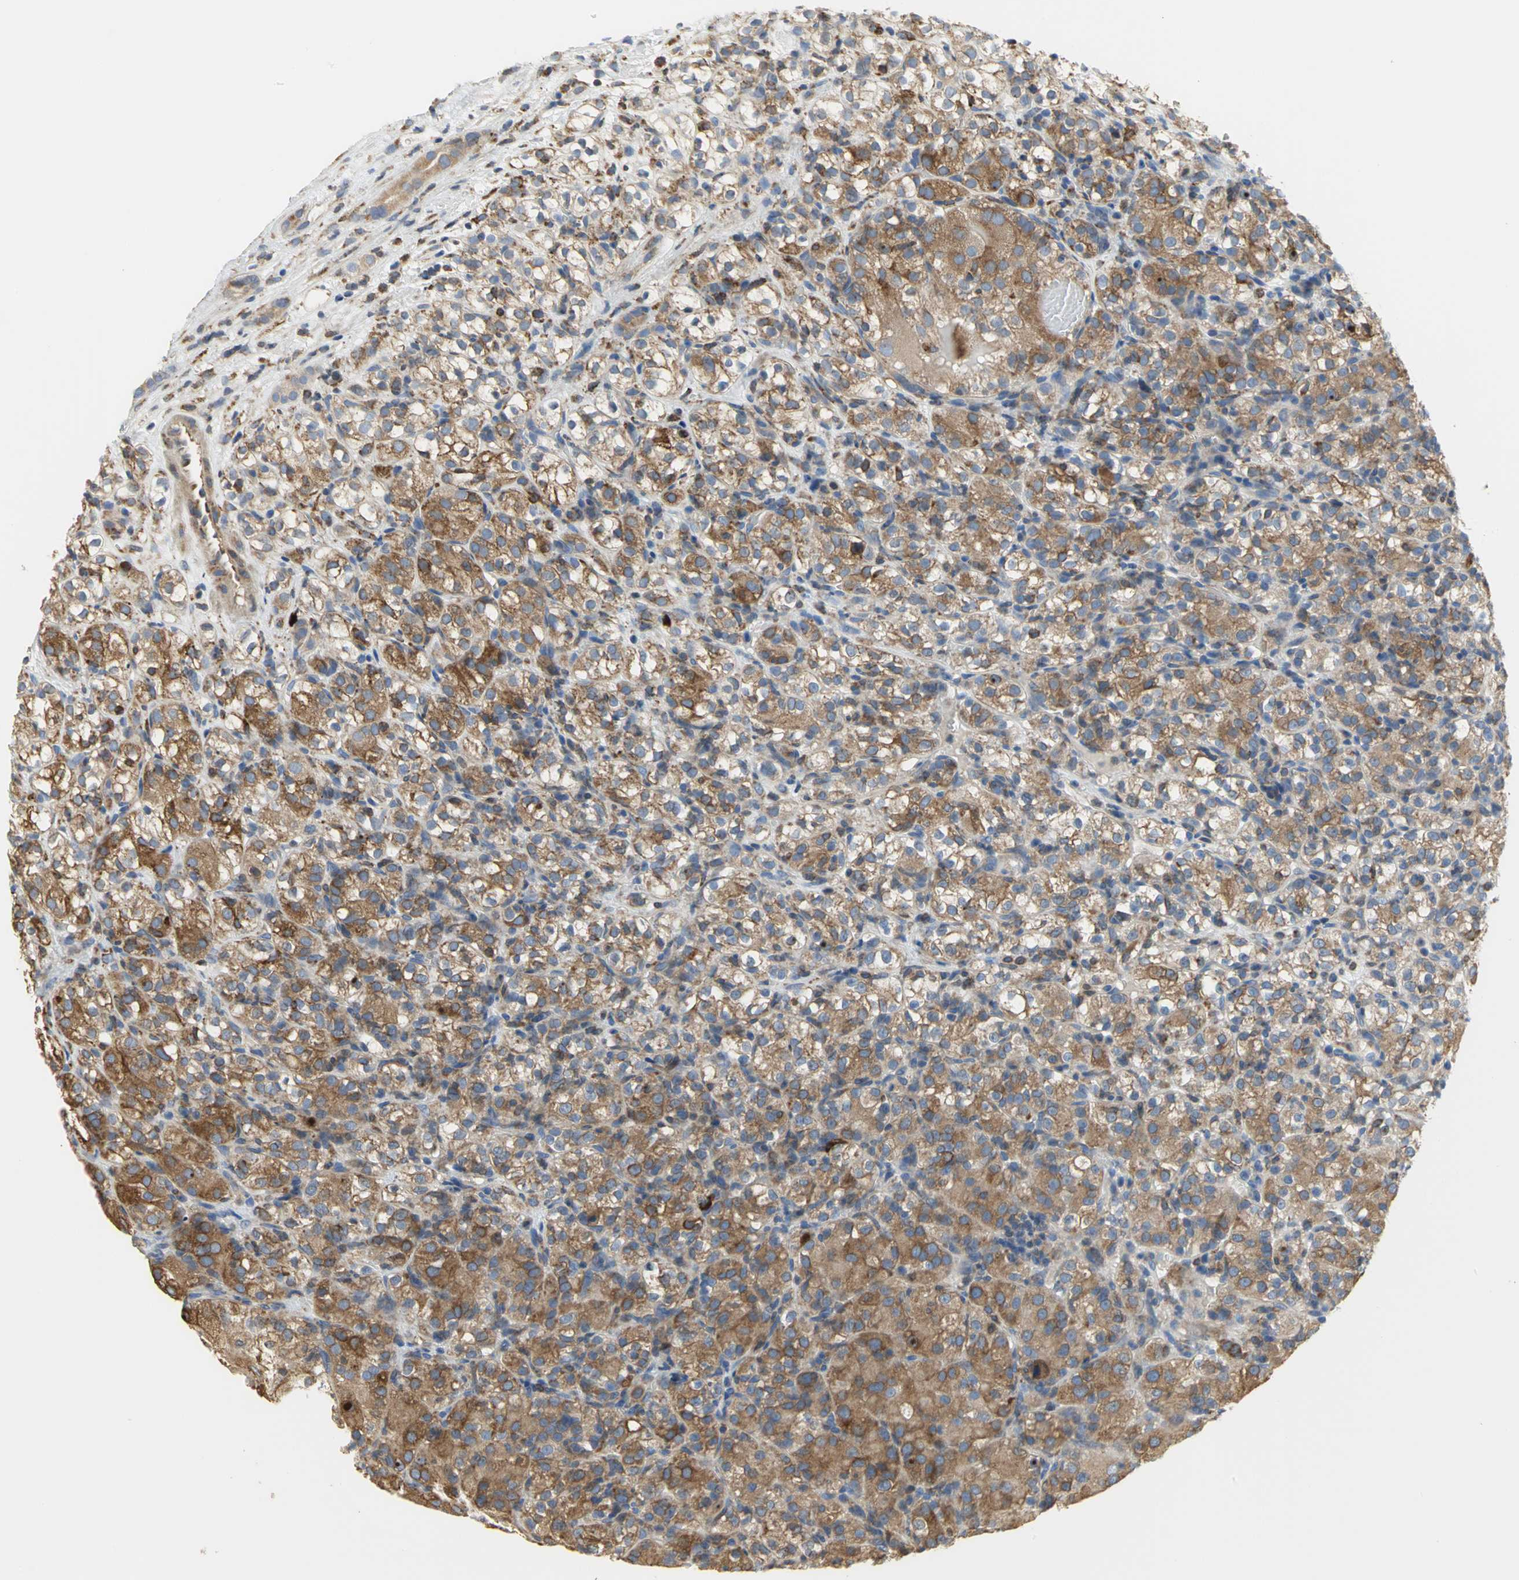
{"staining": {"intensity": "strong", "quantity": ">75%", "location": "cytoplasmic/membranous"}, "tissue": "renal cancer", "cell_type": "Tumor cells", "image_type": "cancer", "snomed": [{"axis": "morphology", "description": "Normal tissue, NOS"}, {"axis": "morphology", "description": "Adenocarcinoma, NOS"}, {"axis": "topography", "description": "Kidney"}], "caption": "Immunohistochemistry (IHC) staining of renal cancer, which exhibits high levels of strong cytoplasmic/membranous staining in about >75% of tumor cells indicating strong cytoplasmic/membranous protein staining. The staining was performed using DAB (brown) for protein detection and nuclei were counterstained in hematoxylin (blue).", "gene": "SDF2L1", "patient": {"sex": "male", "age": 61}}